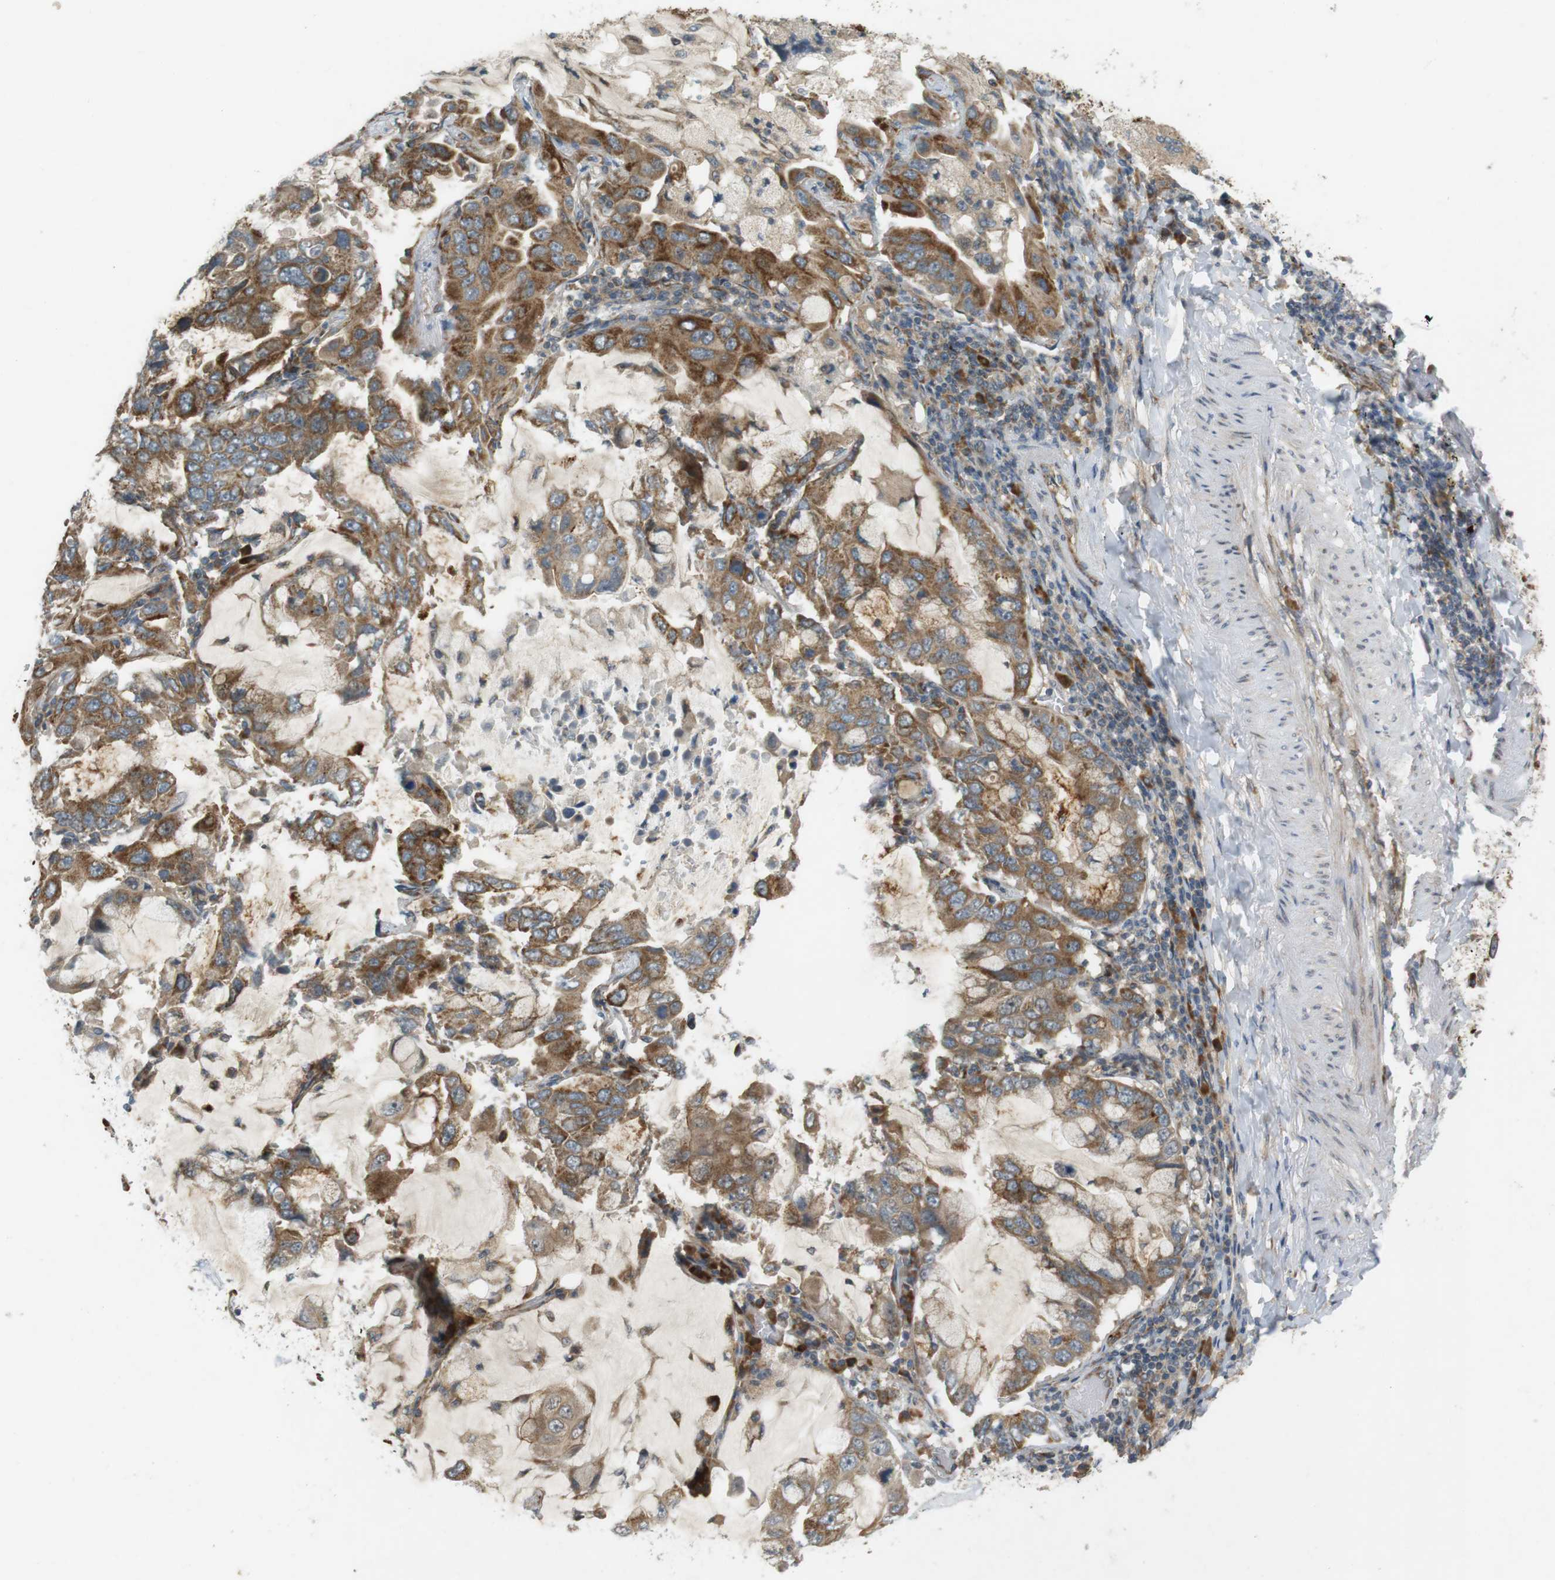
{"staining": {"intensity": "moderate", "quantity": ">75%", "location": "cytoplasmic/membranous"}, "tissue": "lung cancer", "cell_type": "Tumor cells", "image_type": "cancer", "snomed": [{"axis": "morphology", "description": "Adenocarcinoma, NOS"}, {"axis": "topography", "description": "Lung"}], "caption": "Immunohistochemical staining of lung adenocarcinoma exhibits medium levels of moderate cytoplasmic/membranous staining in about >75% of tumor cells.", "gene": "SLC41A1", "patient": {"sex": "male", "age": 64}}